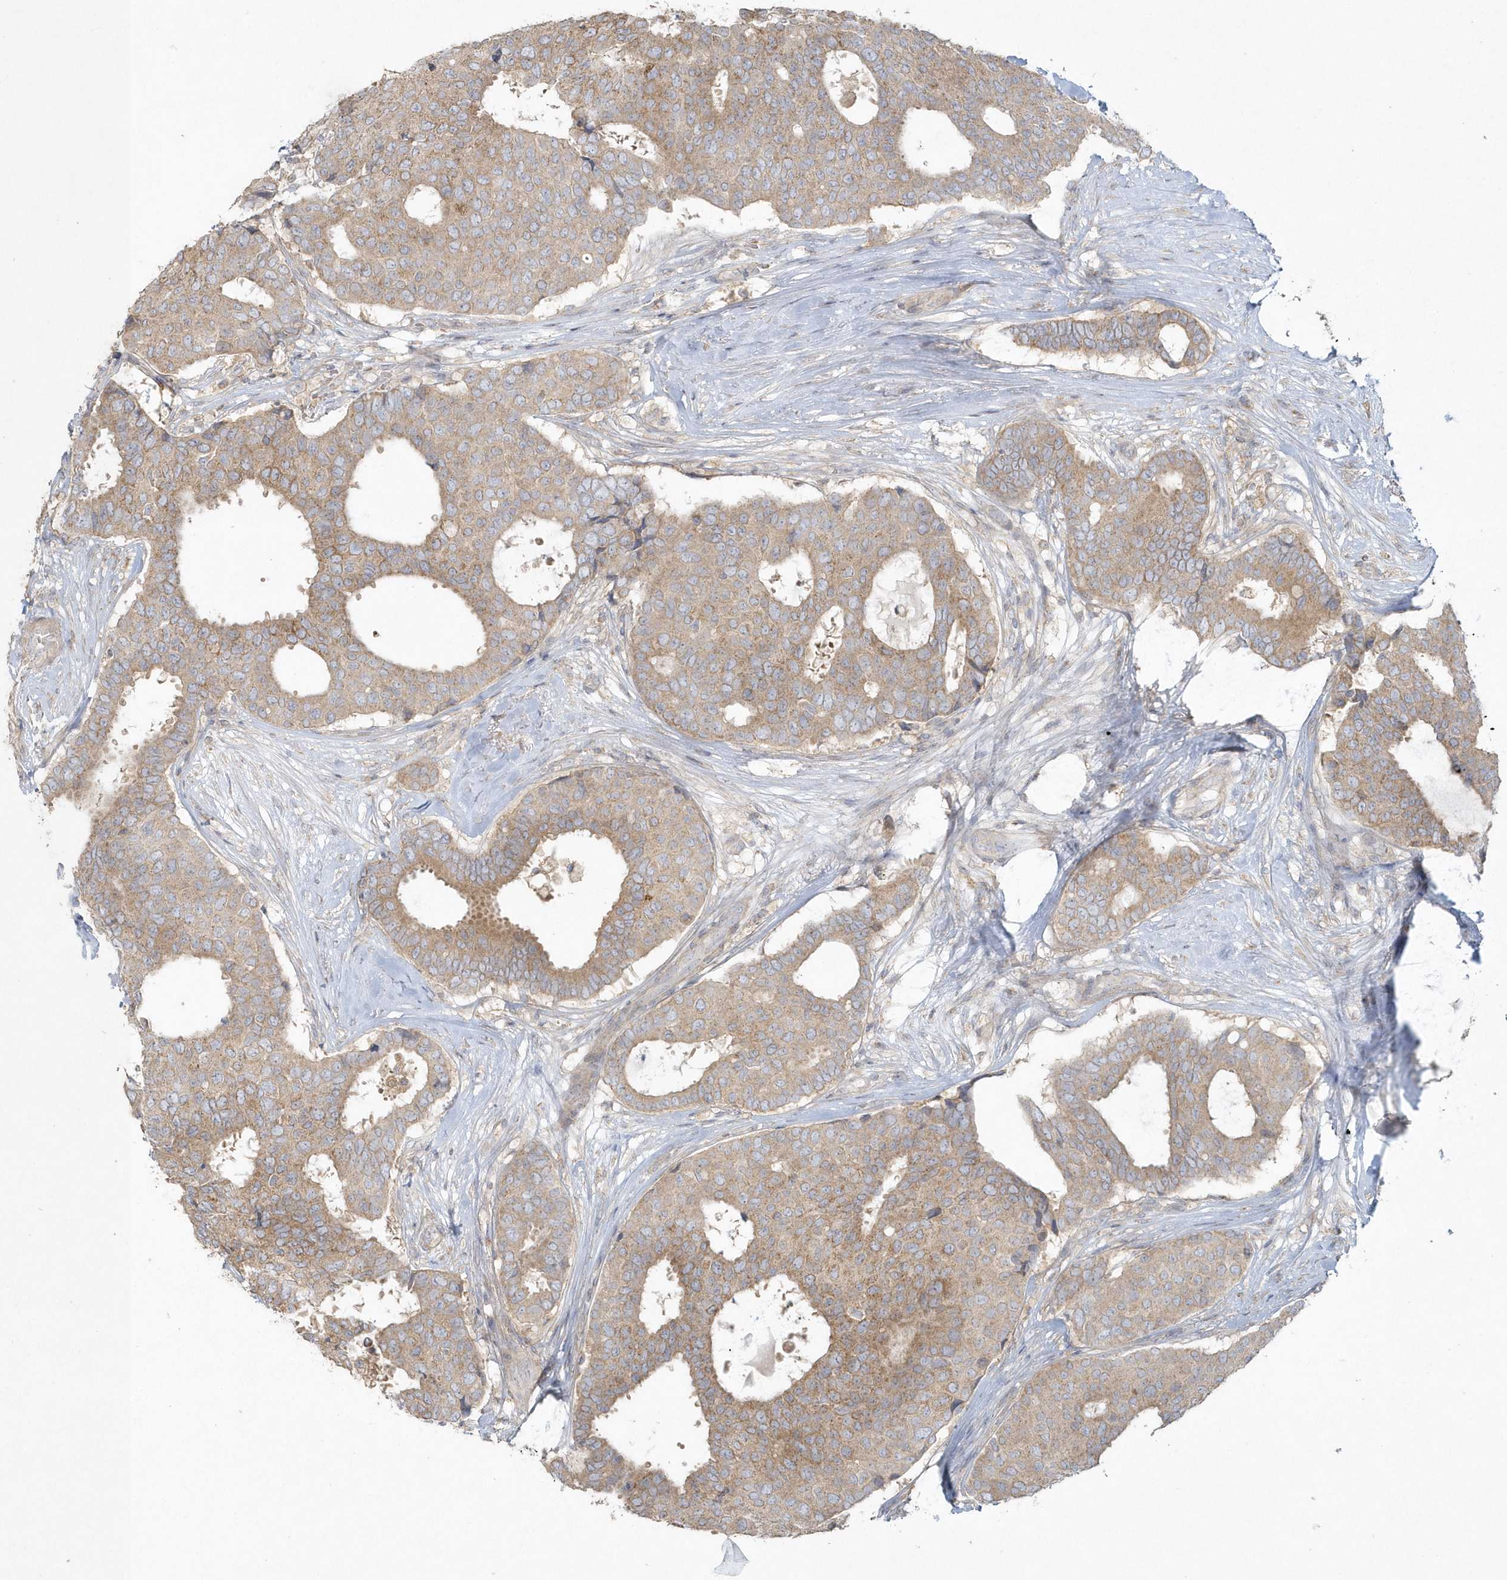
{"staining": {"intensity": "moderate", "quantity": "25%-75%", "location": "cytoplasmic/membranous"}, "tissue": "breast cancer", "cell_type": "Tumor cells", "image_type": "cancer", "snomed": [{"axis": "morphology", "description": "Duct carcinoma"}, {"axis": "topography", "description": "Breast"}], "caption": "Immunohistochemical staining of human breast cancer shows moderate cytoplasmic/membranous protein positivity in approximately 25%-75% of tumor cells. The staining was performed using DAB (3,3'-diaminobenzidine), with brown indicating positive protein expression. Nuclei are stained blue with hematoxylin.", "gene": "BLTP3A", "patient": {"sex": "female", "age": 75}}